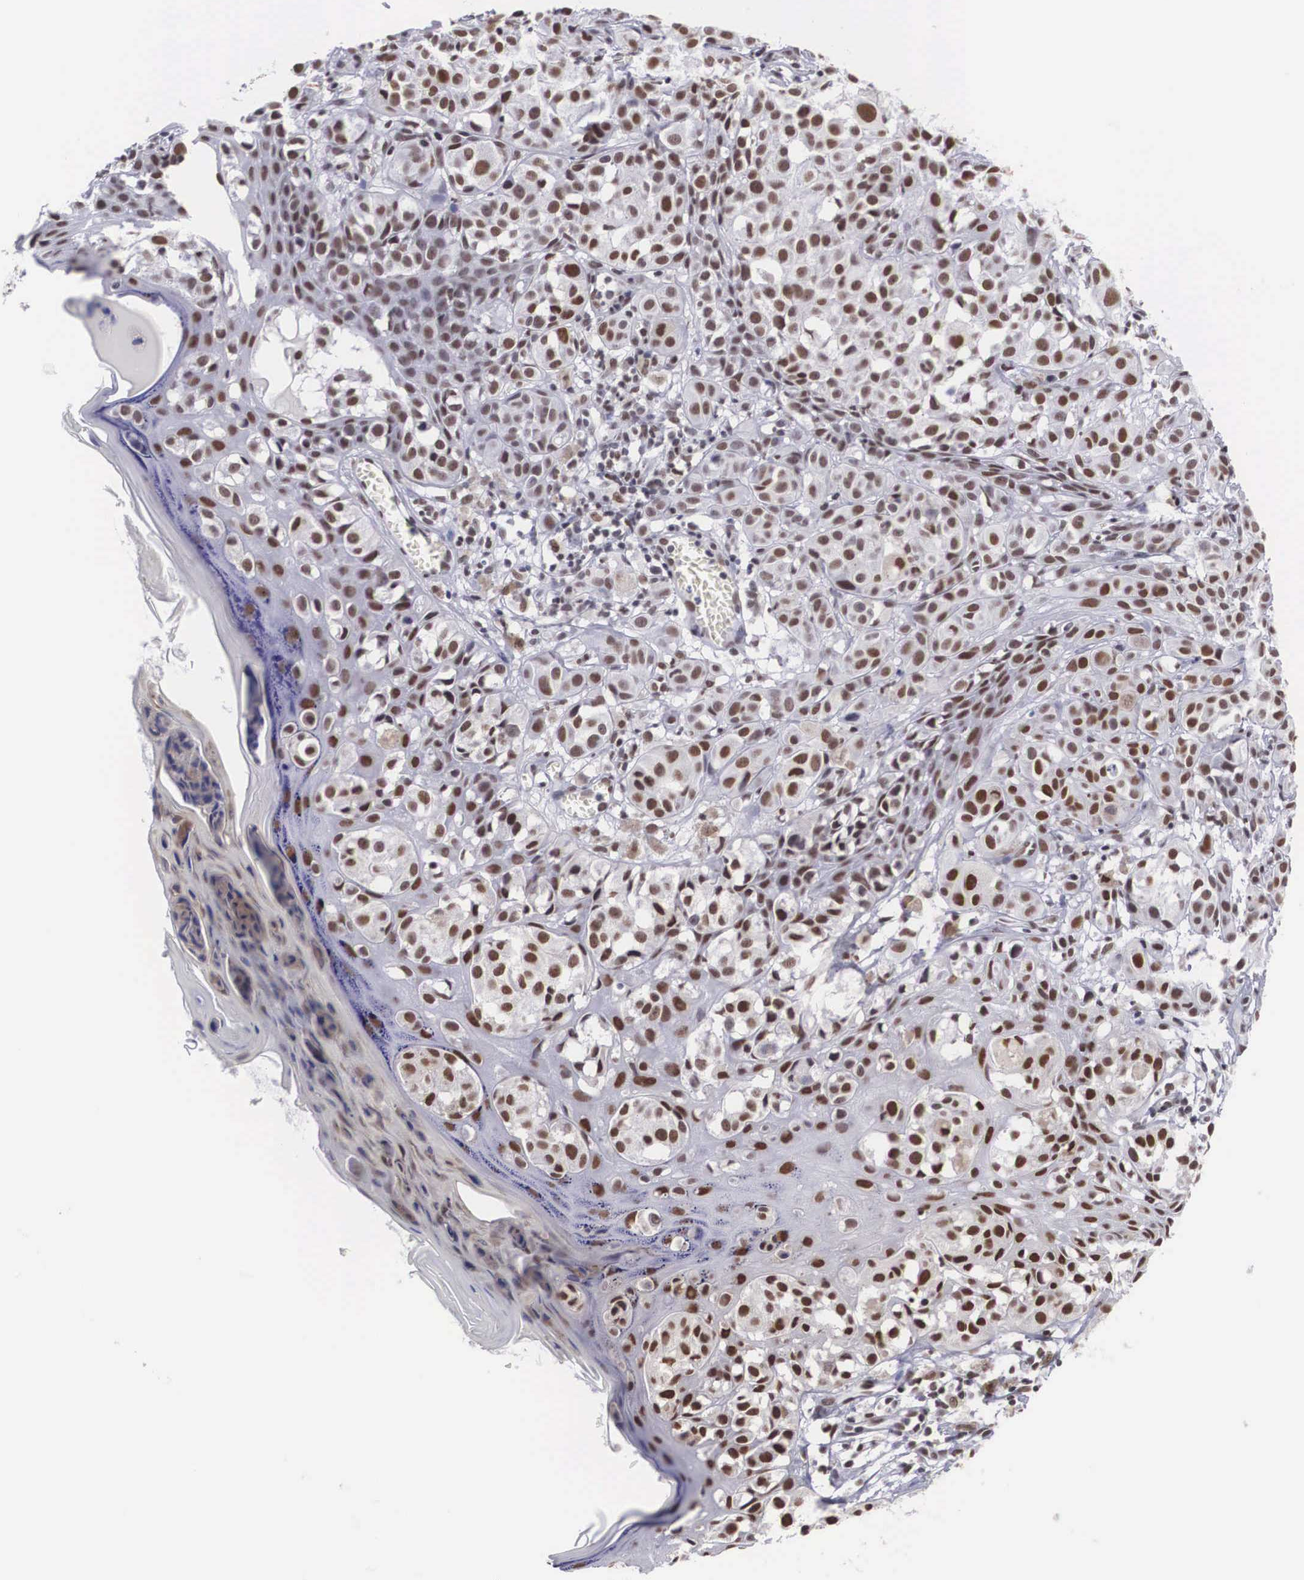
{"staining": {"intensity": "moderate", "quantity": "25%-75%", "location": "nuclear"}, "tissue": "melanoma", "cell_type": "Tumor cells", "image_type": "cancer", "snomed": [{"axis": "morphology", "description": "Malignant melanoma, NOS"}, {"axis": "topography", "description": "Skin"}], "caption": "An immunohistochemistry (IHC) image of tumor tissue is shown. Protein staining in brown labels moderate nuclear positivity in malignant melanoma within tumor cells. (DAB (3,3'-diaminobenzidine) IHC with brightfield microscopy, high magnification).", "gene": "CSTF2", "patient": {"sex": "female", "age": 52}}